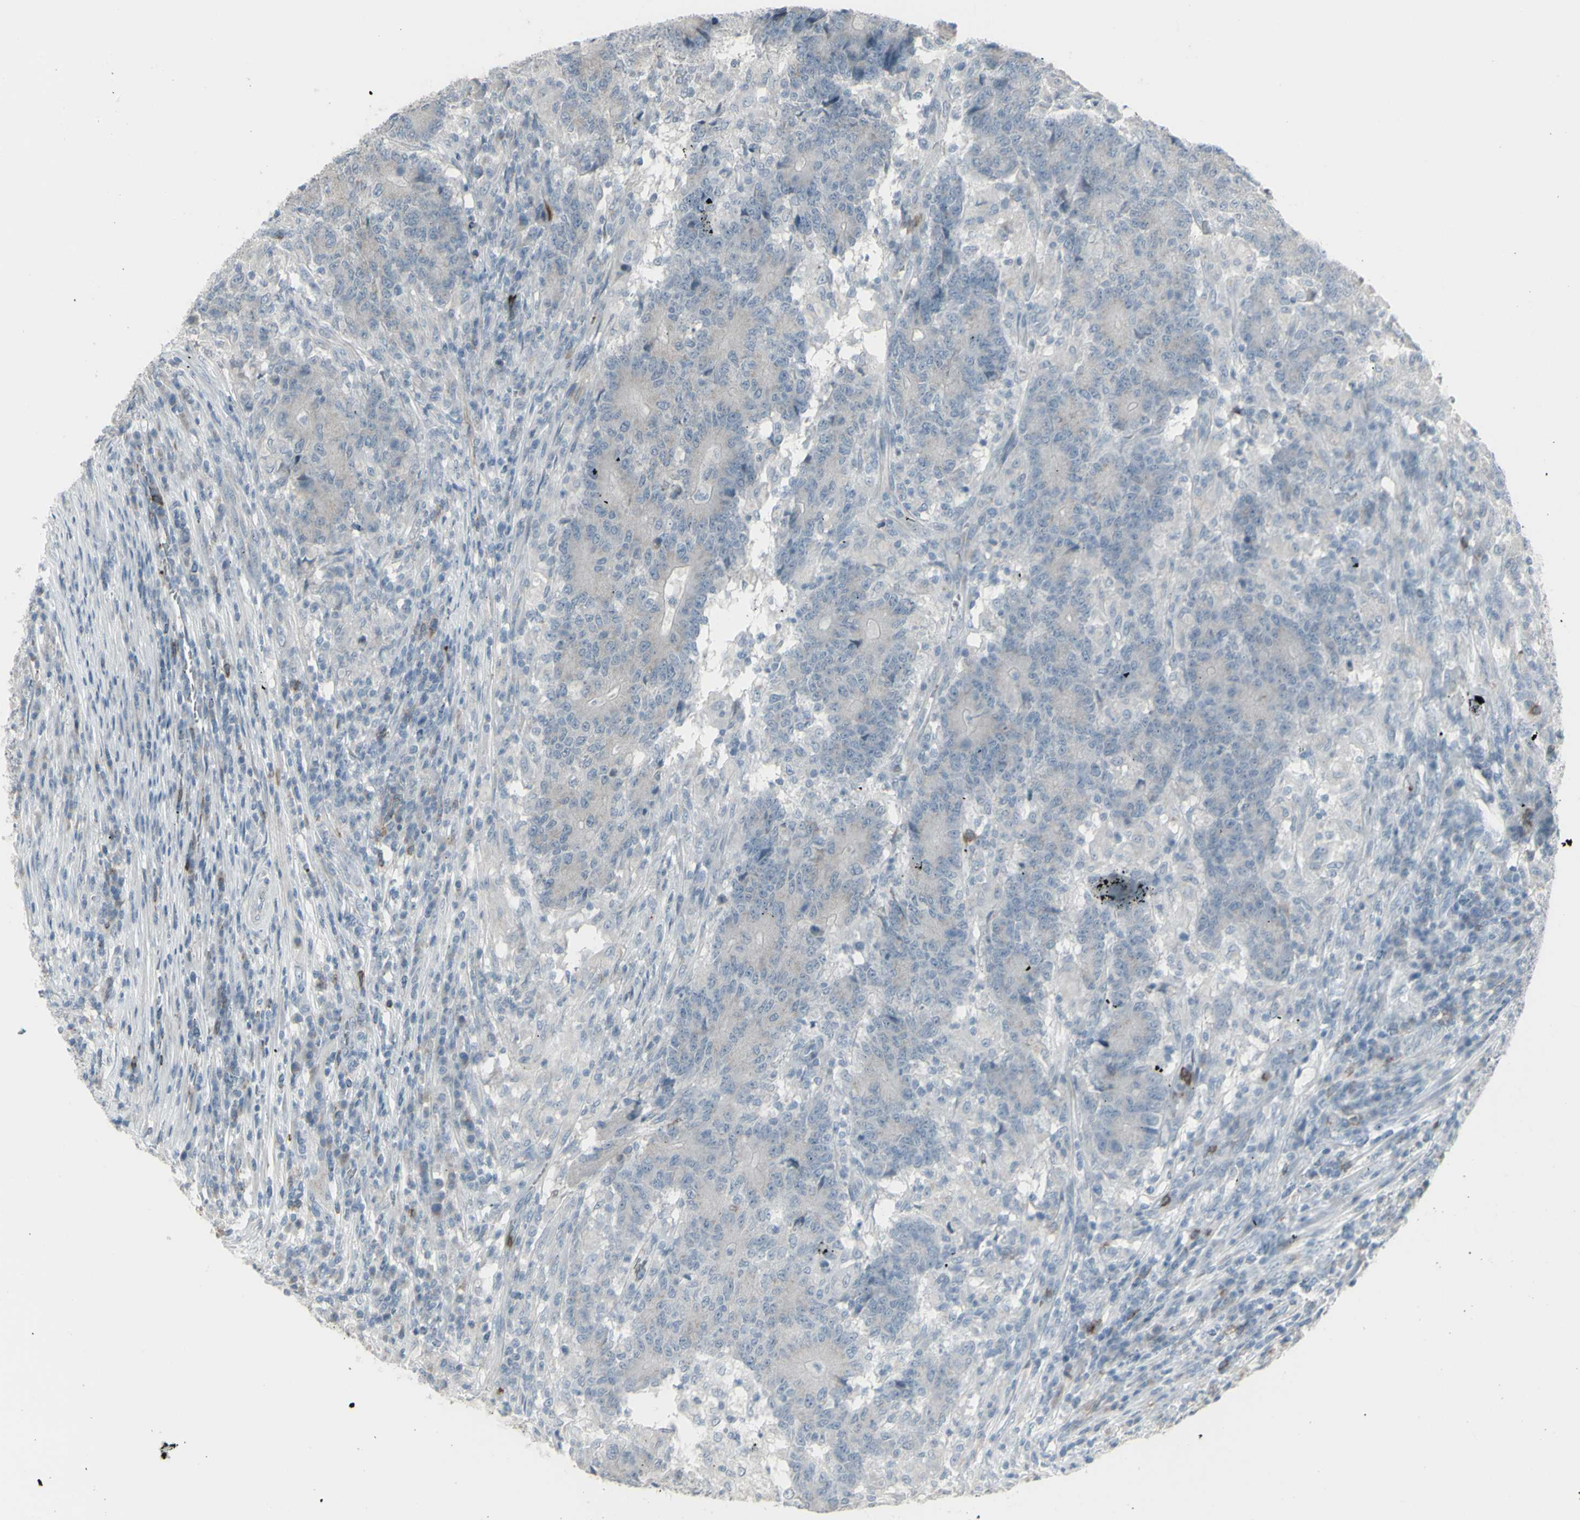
{"staining": {"intensity": "weak", "quantity": "<25%", "location": "cytoplasmic/membranous"}, "tissue": "colorectal cancer", "cell_type": "Tumor cells", "image_type": "cancer", "snomed": [{"axis": "morphology", "description": "Normal tissue, NOS"}, {"axis": "morphology", "description": "Adenocarcinoma, NOS"}, {"axis": "topography", "description": "Colon"}], "caption": "This photomicrograph is of colorectal adenocarcinoma stained with immunohistochemistry to label a protein in brown with the nuclei are counter-stained blue. There is no staining in tumor cells. Brightfield microscopy of IHC stained with DAB (brown) and hematoxylin (blue), captured at high magnification.", "gene": "CD79B", "patient": {"sex": "female", "age": 75}}